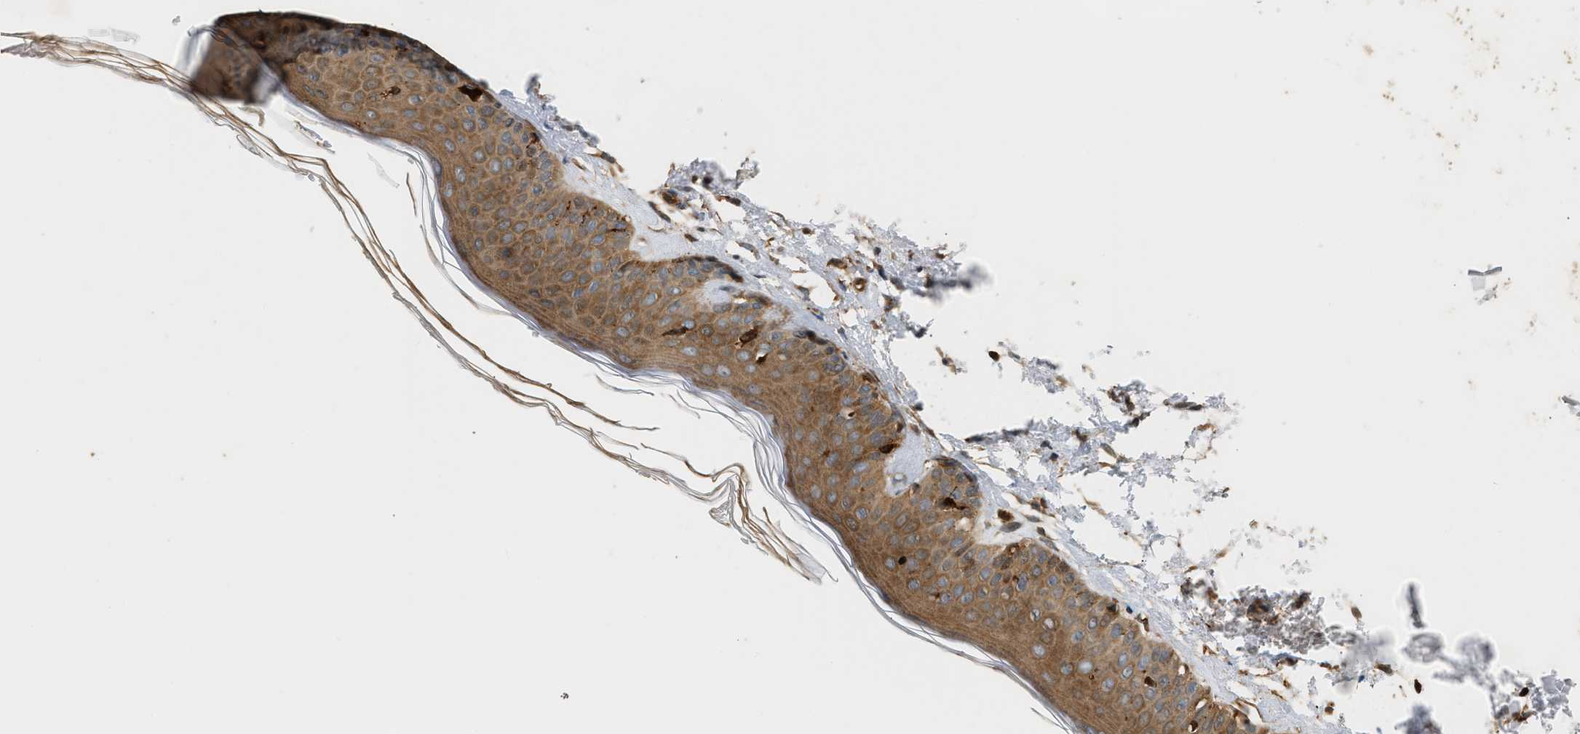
{"staining": {"intensity": "moderate", "quantity": ">75%", "location": "cytoplasmic/membranous"}, "tissue": "skin", "cell_type": "Fibroblasts", "image_type": "normal", "snomed": [{"axis": "morphology", "description": "Normal tissue, NOS"}, {"axis": "topography", "description": "Skin"}], "caption": "Unremarkable skin demonstrates moderate cytoplasmic/membranous positivity in about >75% of fibroblasts.", "gene": "ENSG00000282218", "patient": {"sex": "male", "age": 41}}